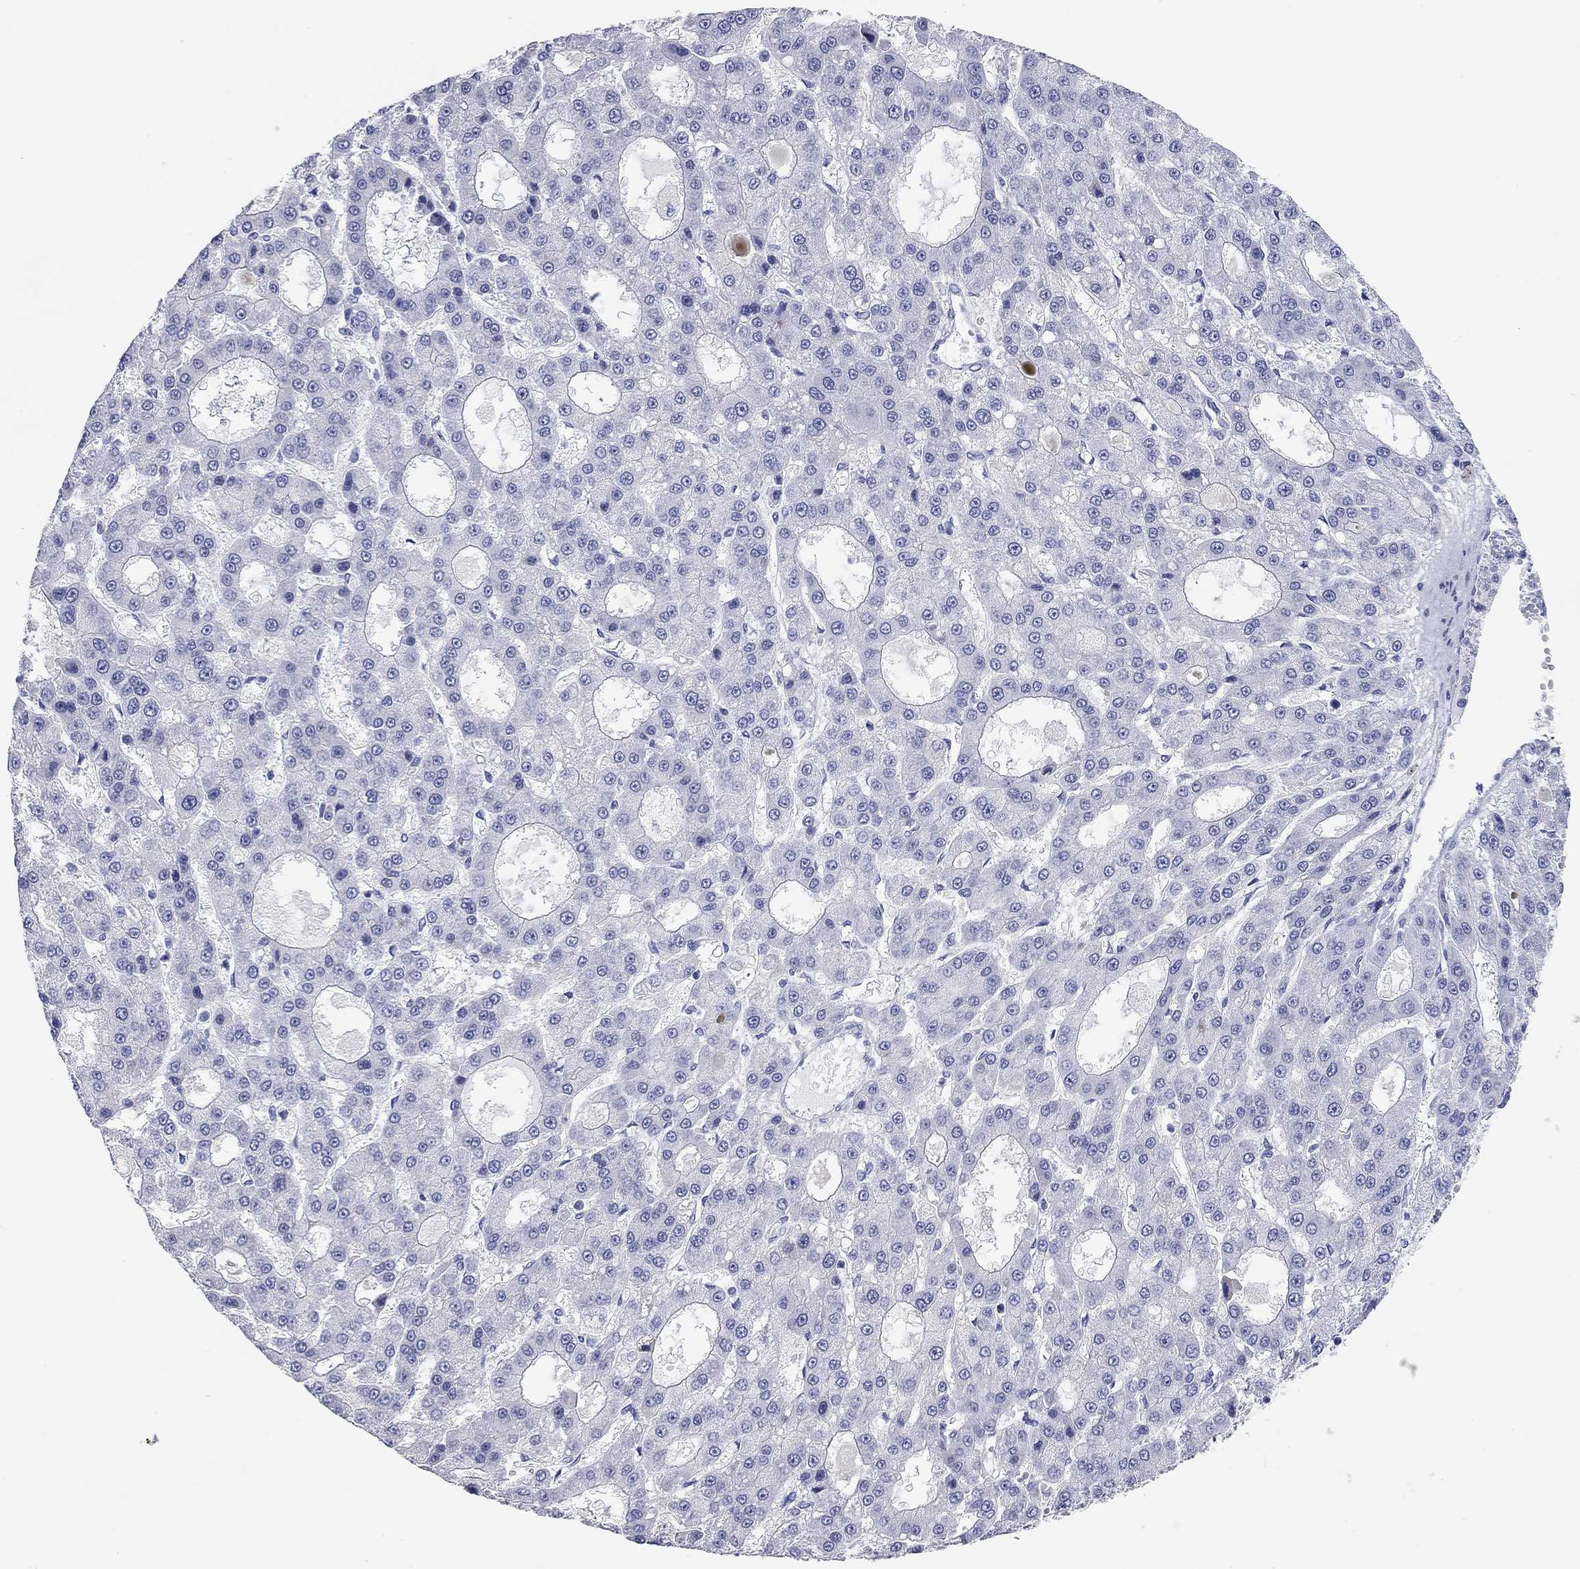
{"staining": {"intensity": "negative", "quantity": "none", "location": "none"}, "tissue": "liver cancer", "cell_type": "Tumor cells", "image_type": "cancer", "snomed": [{"axis": "morphology", "description": "Carcinoma, Hepatocellular, NOS"}, {"axis": "topography", "description": "Liver"}], "caption": "The immunohistochemistry image has no significant positivity in tumor cells of liver cancer (hepatocellular carcinoma) tissue. The staining is performed using DAB brown chromogen with nuclei counter-stained in using hematoxylin.", "gene": "CHI3L2", "patient": {"sex": "male", "age": 70}}